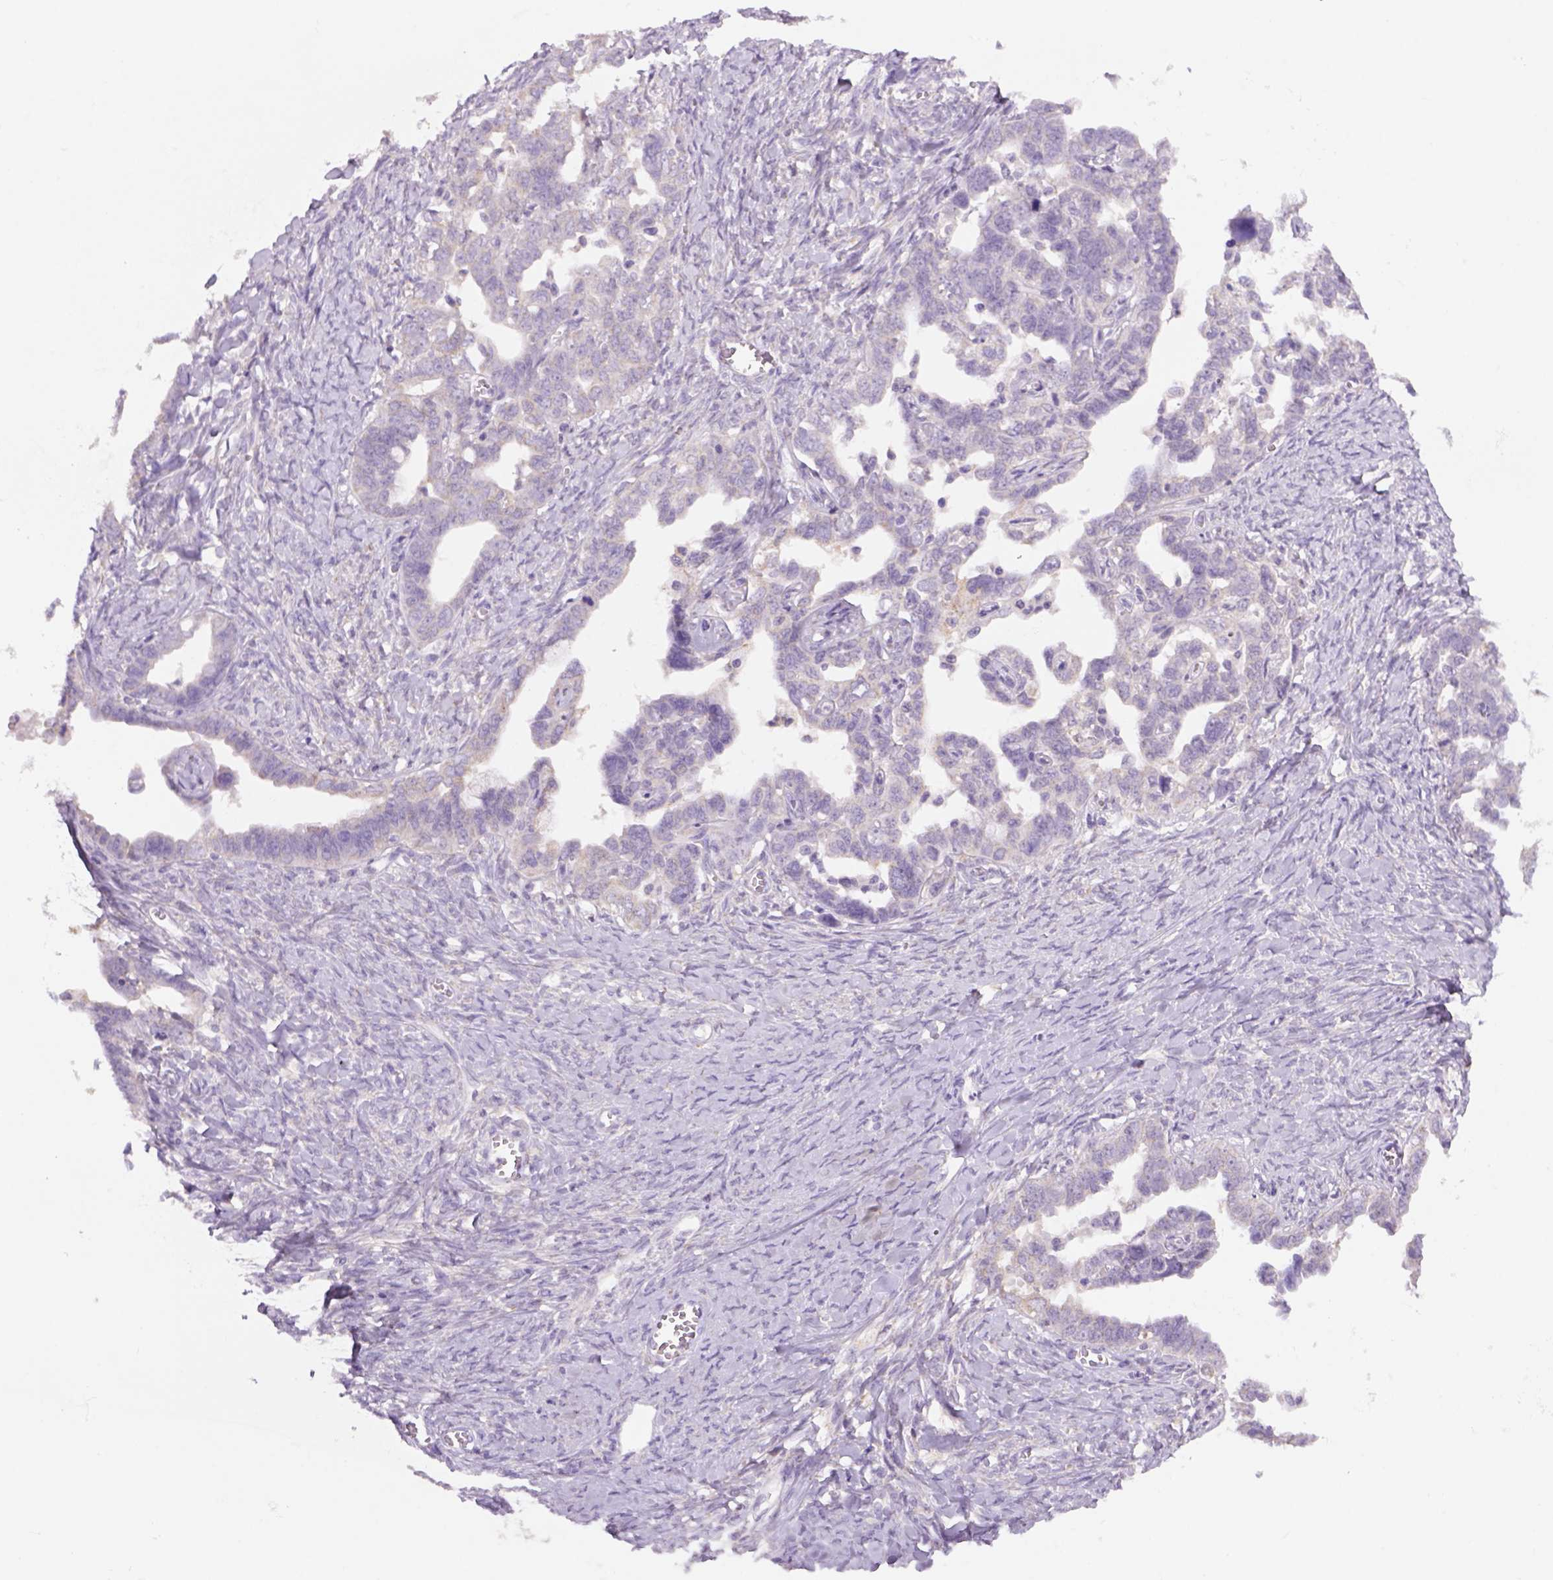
{"staining": {"intensity": "weak", "quantity": "<25%", "location": "cytoplasmic/membranous"}, "tissue": "ovarian cancer", "cell_type": "Tumor cells", "image_type": "cancer", "snomed": [{"axis": "morphology", "description": "Cystadenocarcinoma, serous, NOS"}, {"axis": "topography", "description": "Ovary"}], "caption": "Tumor cells are negative for brown protein staining in ovarian cancer.", "gene": "NAALAD2", "patient": {"sex": "female", "age": 69}}